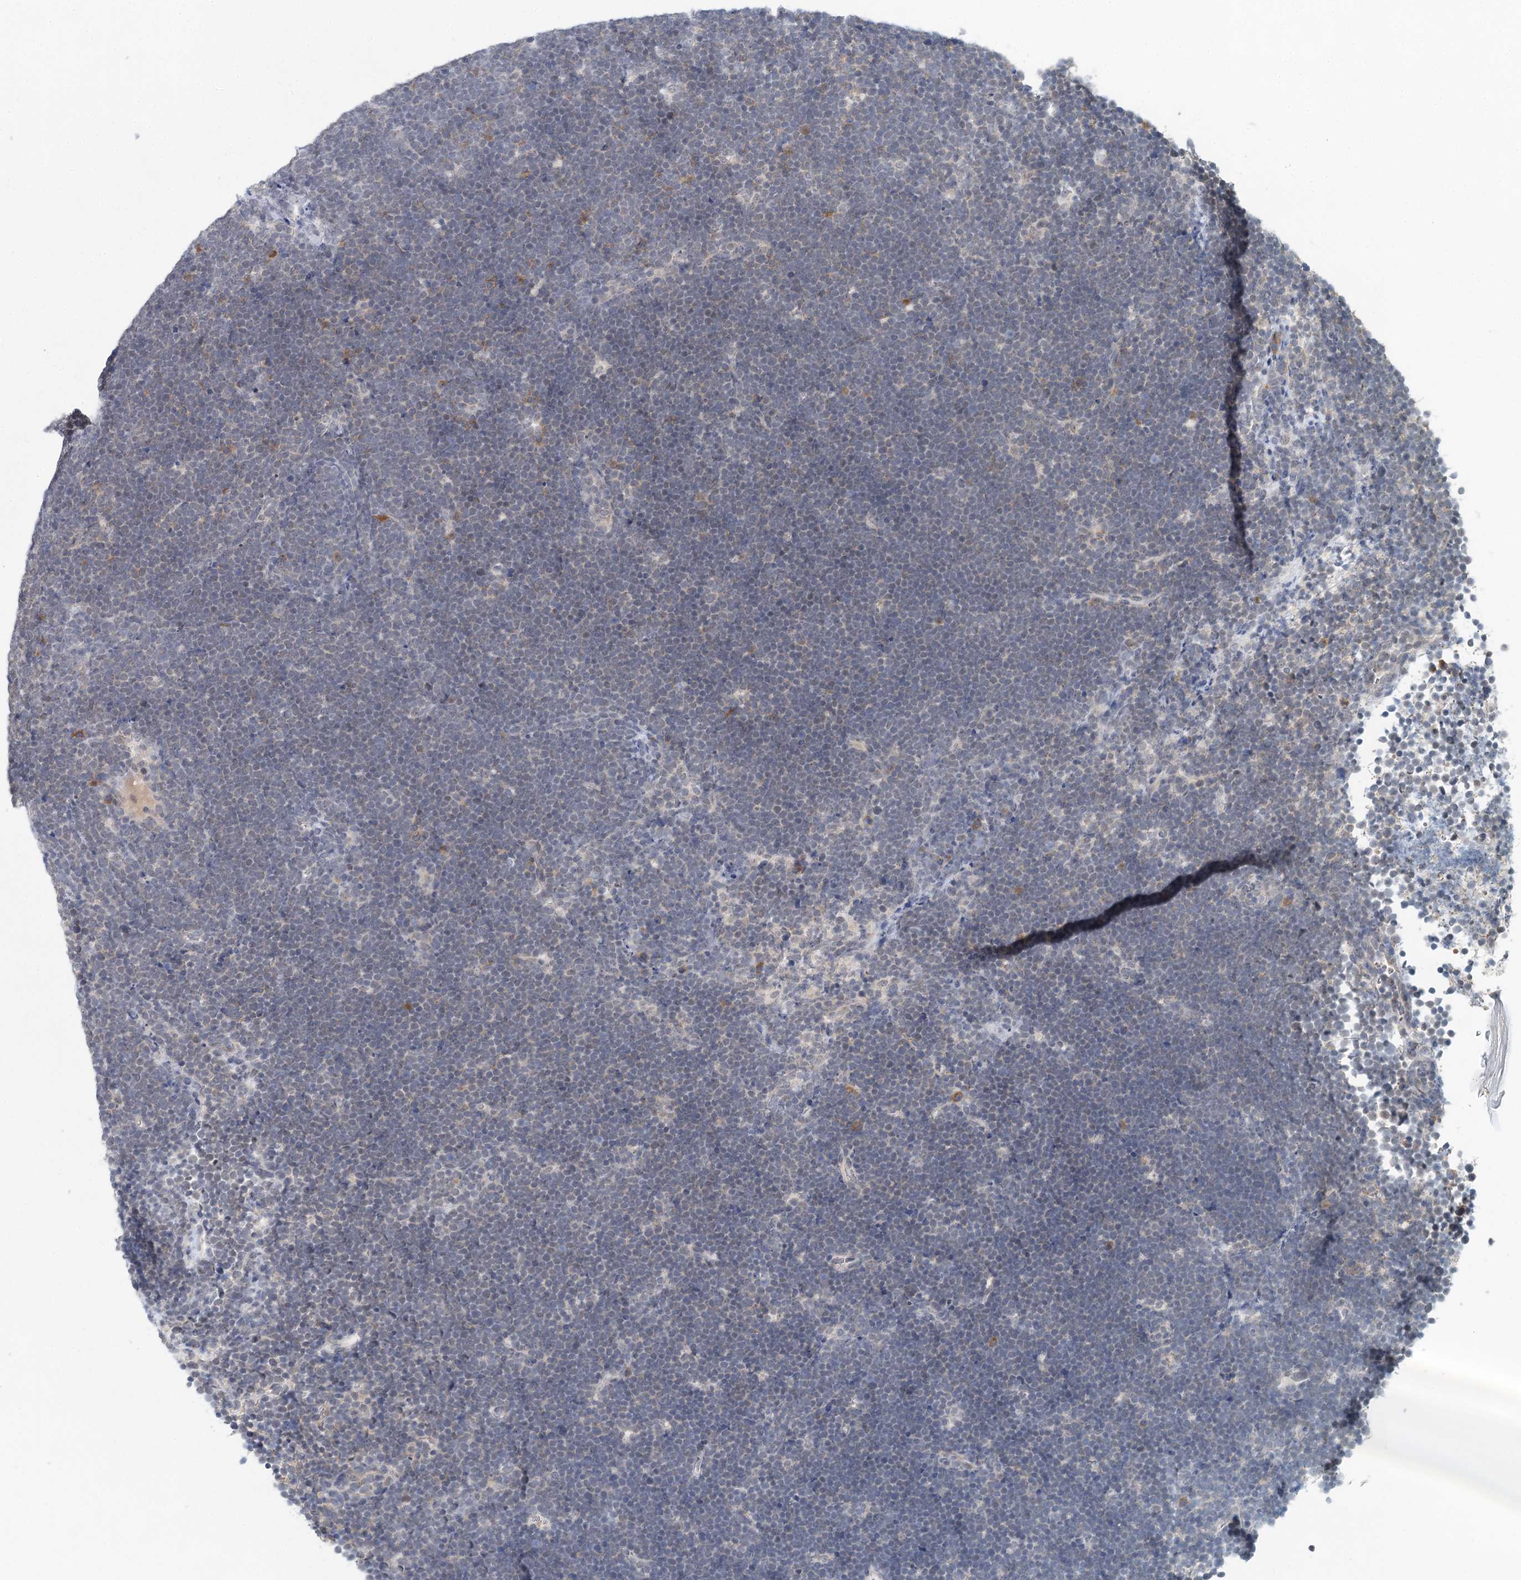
{"staining": {"intensity": "negative", "quantity": "none", "location": "none"}, "tissue": "lymphoma", "cell_type": "Tumor cells", "image_type": "cancer", "snomed": [{"axis": "morphology", "description": "Malignant lymphoma, non-Hodgkin's type, High grade"}, {"axis": "topography", "description": "Lymph node"}], "caption": "Immunohistochemistry (IHC) image of neoplastic tissue: human lymphoma stained with DAB (3,3'-diaminobenzidine) demonstrates no significant protein positivity in tumor cells. (Brightfield microscopy of DAB (3,3'-diaminobenzidine) IHC at high magnification).", "gene": "BLTP1", "patient": {"sex": "male", "age": 13}}